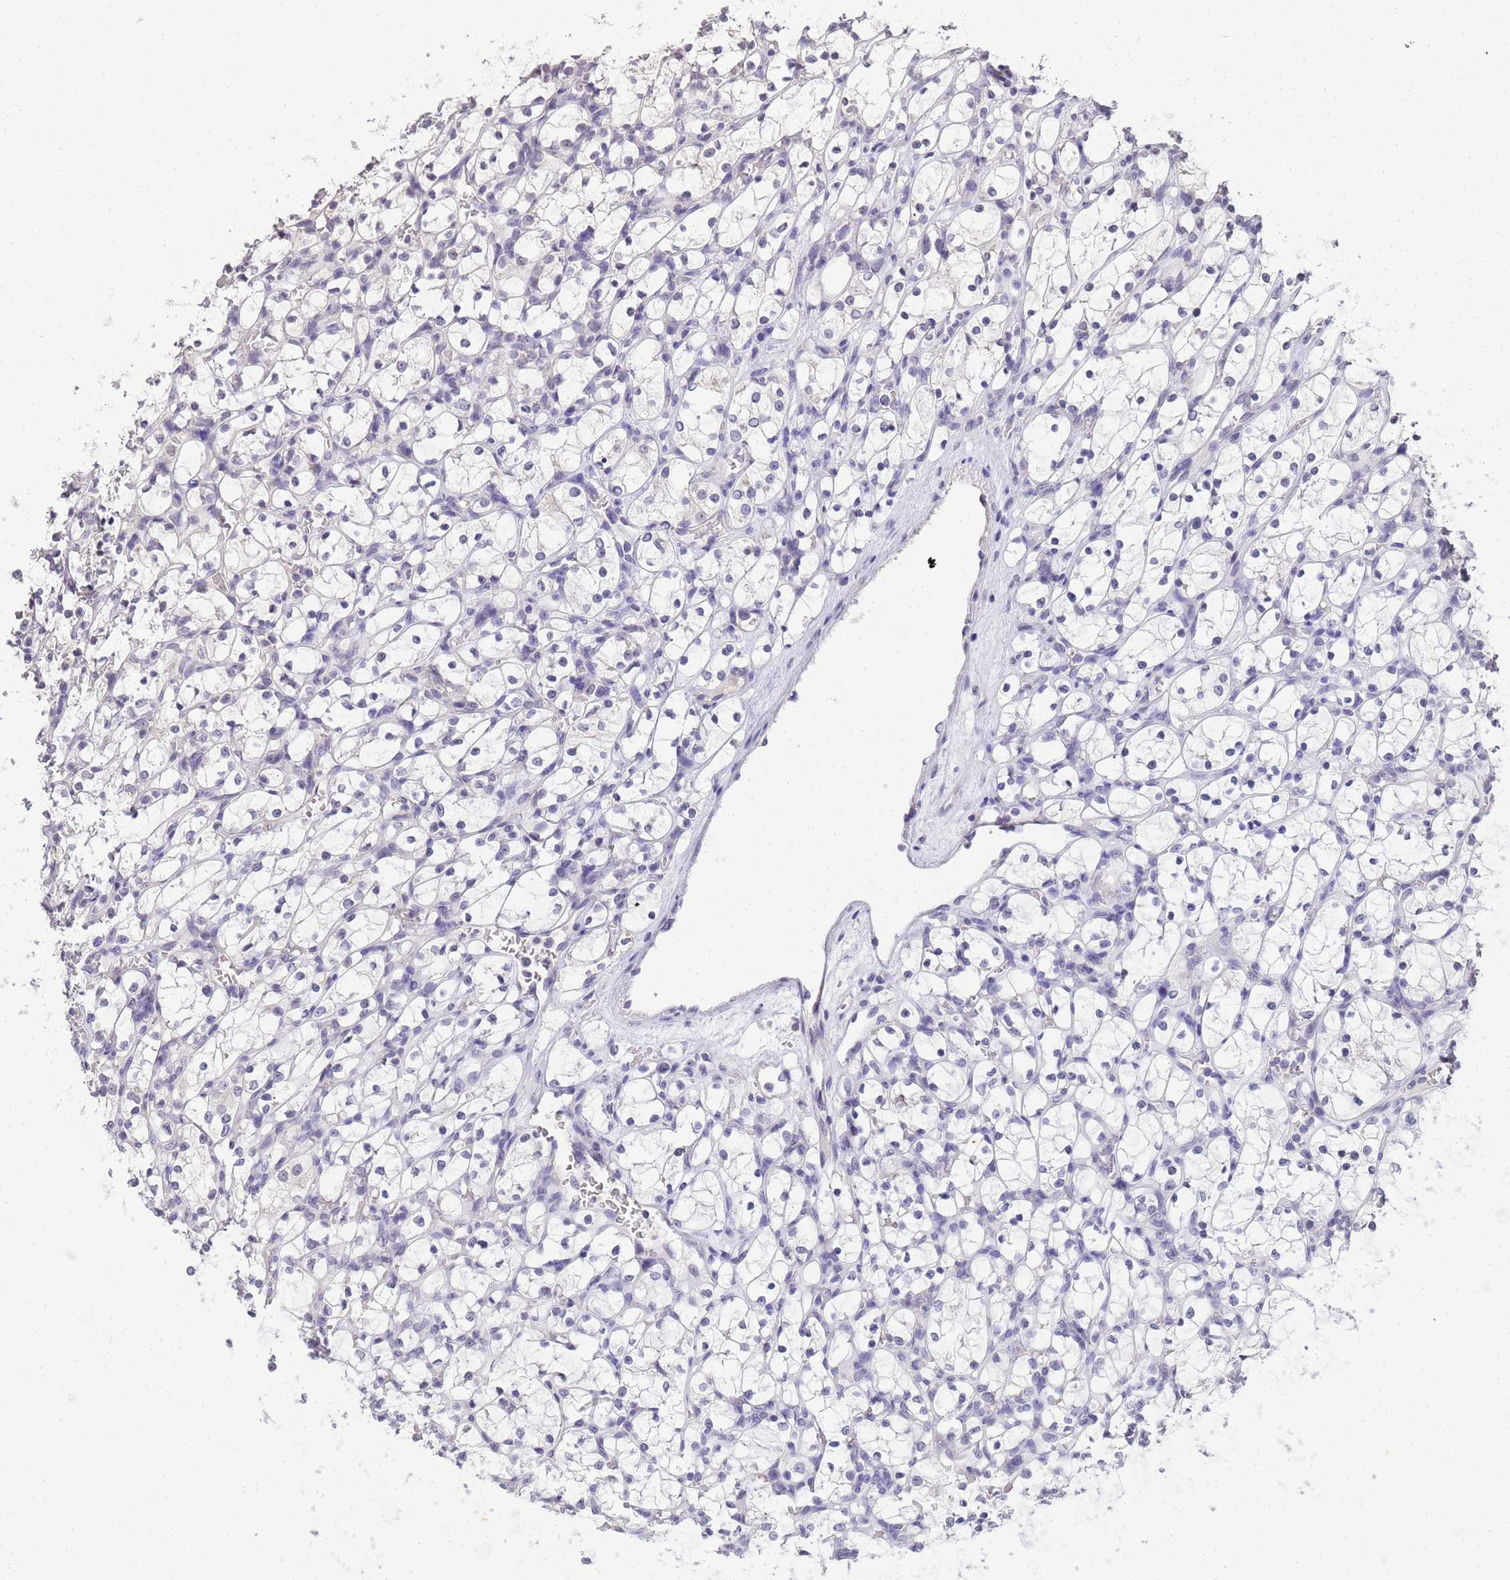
{"staining": {"intensity": "negative", "quantity": "none", "location": "none"}, "tissue": "renal cancer", "cell_type": "Tumor cells", "image_type": "cancer", "snomed": [{"axis": "morphology", "description": "Adenocarcinoma, NOS"}, {"axis": "topography", "description": "Kidney"}], "caption": "Immunohistochemical staining of renal cancer shows no significant expression in tumor cells. (DAB (3,3'-diaminobenzidine) IHC, high magnification).", "gene": "MYL7", "patient": {"sex": "female", "age": 69}}